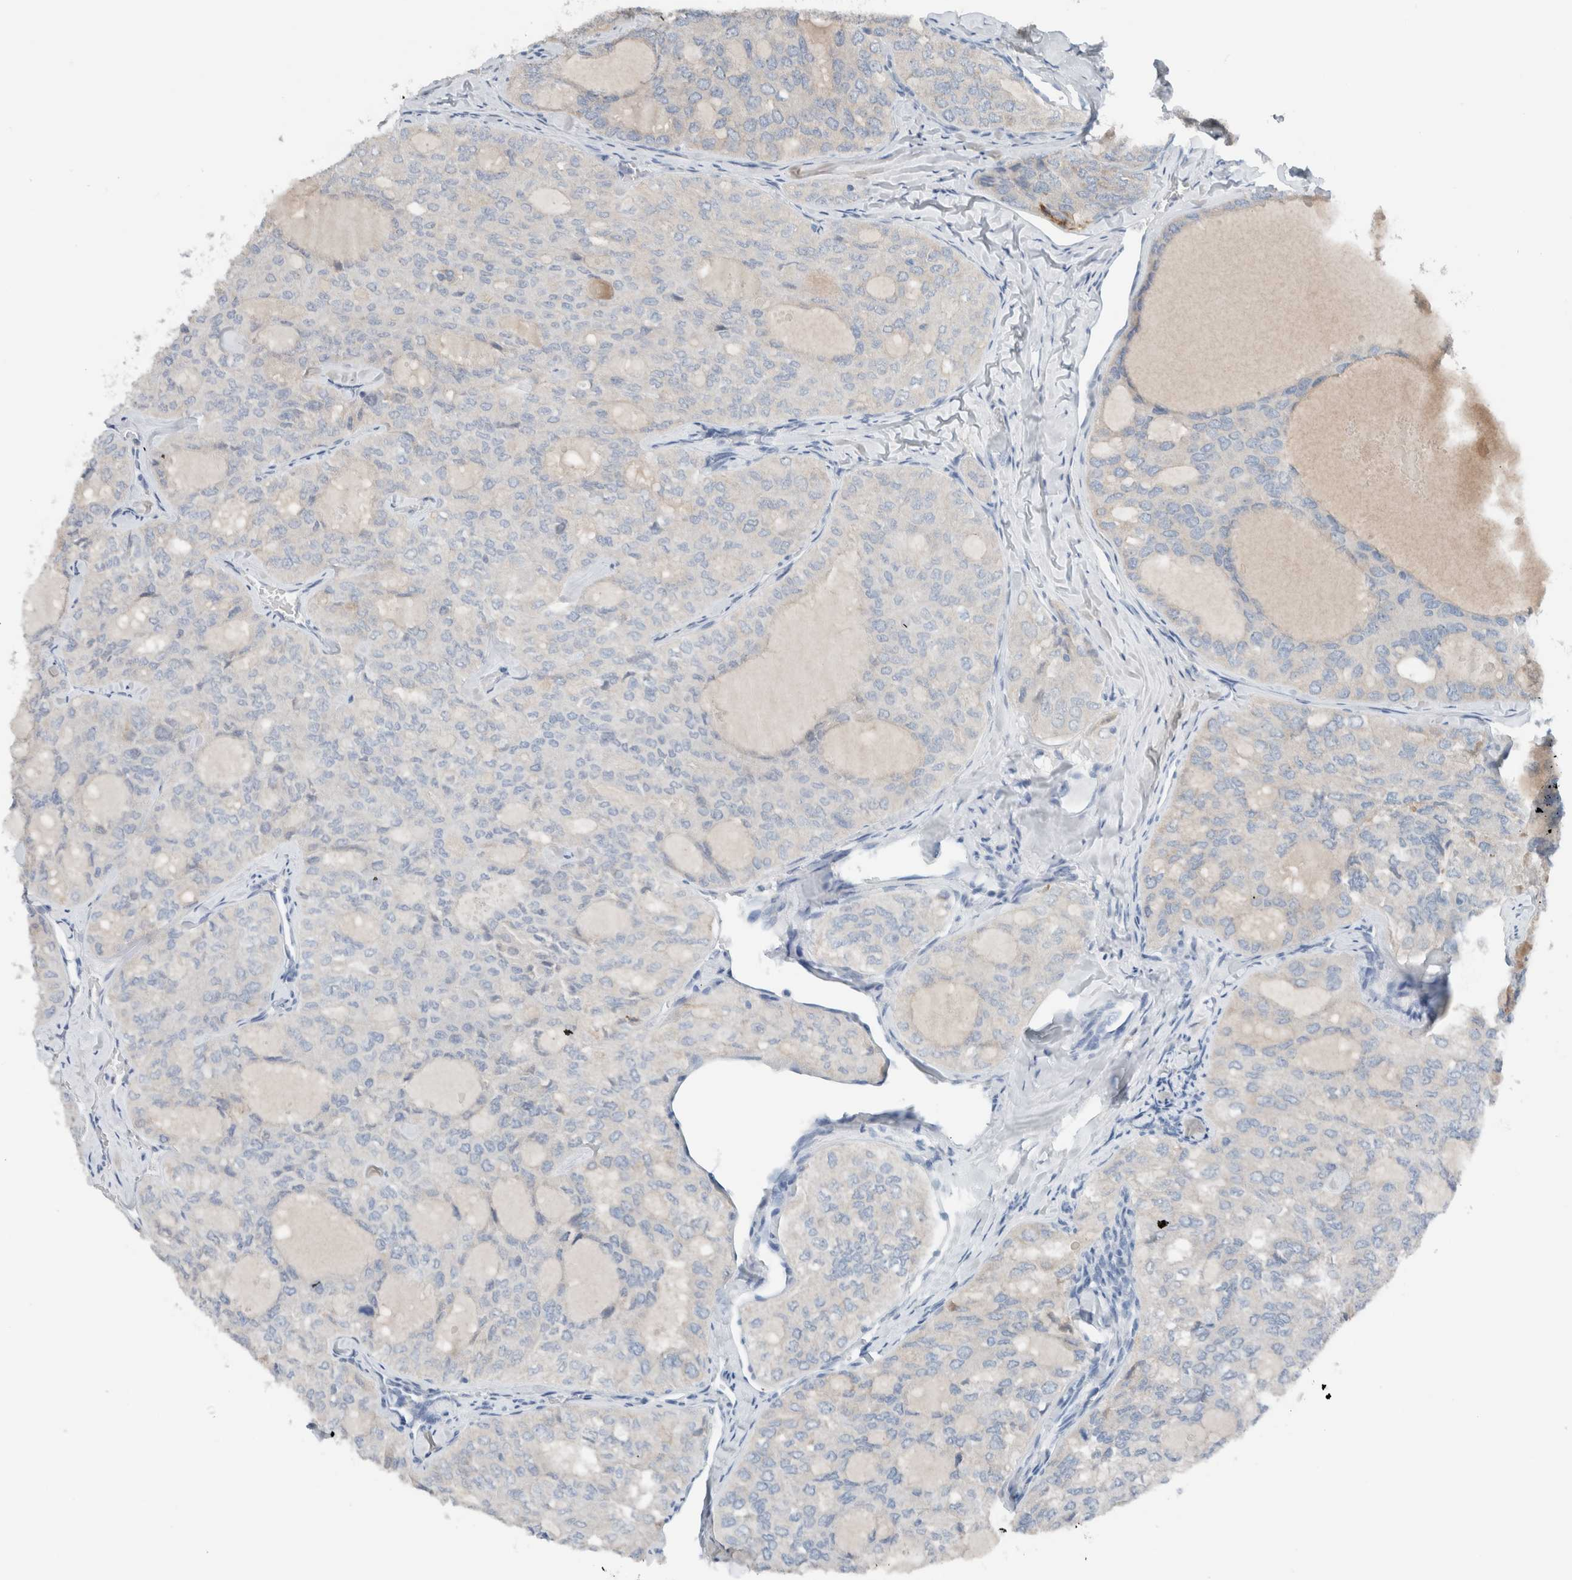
{"staining": {"intensity": "negative", "quantity": "none", "location": "none"}, "tissue": "thyroid cancer", "cell_type": "Tumor cells", "image_type": "cancer", "snomed": [{"axis": "morphology", "description": "Follicular adenoma carcinoma, NOS"}, {"axis": "topography", "description": "Thyroid gland"}], "caption": "A high-resolution photomicrograph shows immunohistochemistry staining of thyroid cancer (follicular adenoma carcinoma), which shows no significant staining in tumor cells.", "gene": "DUOX1", "patient": {"sex": "male", "age": 75}}